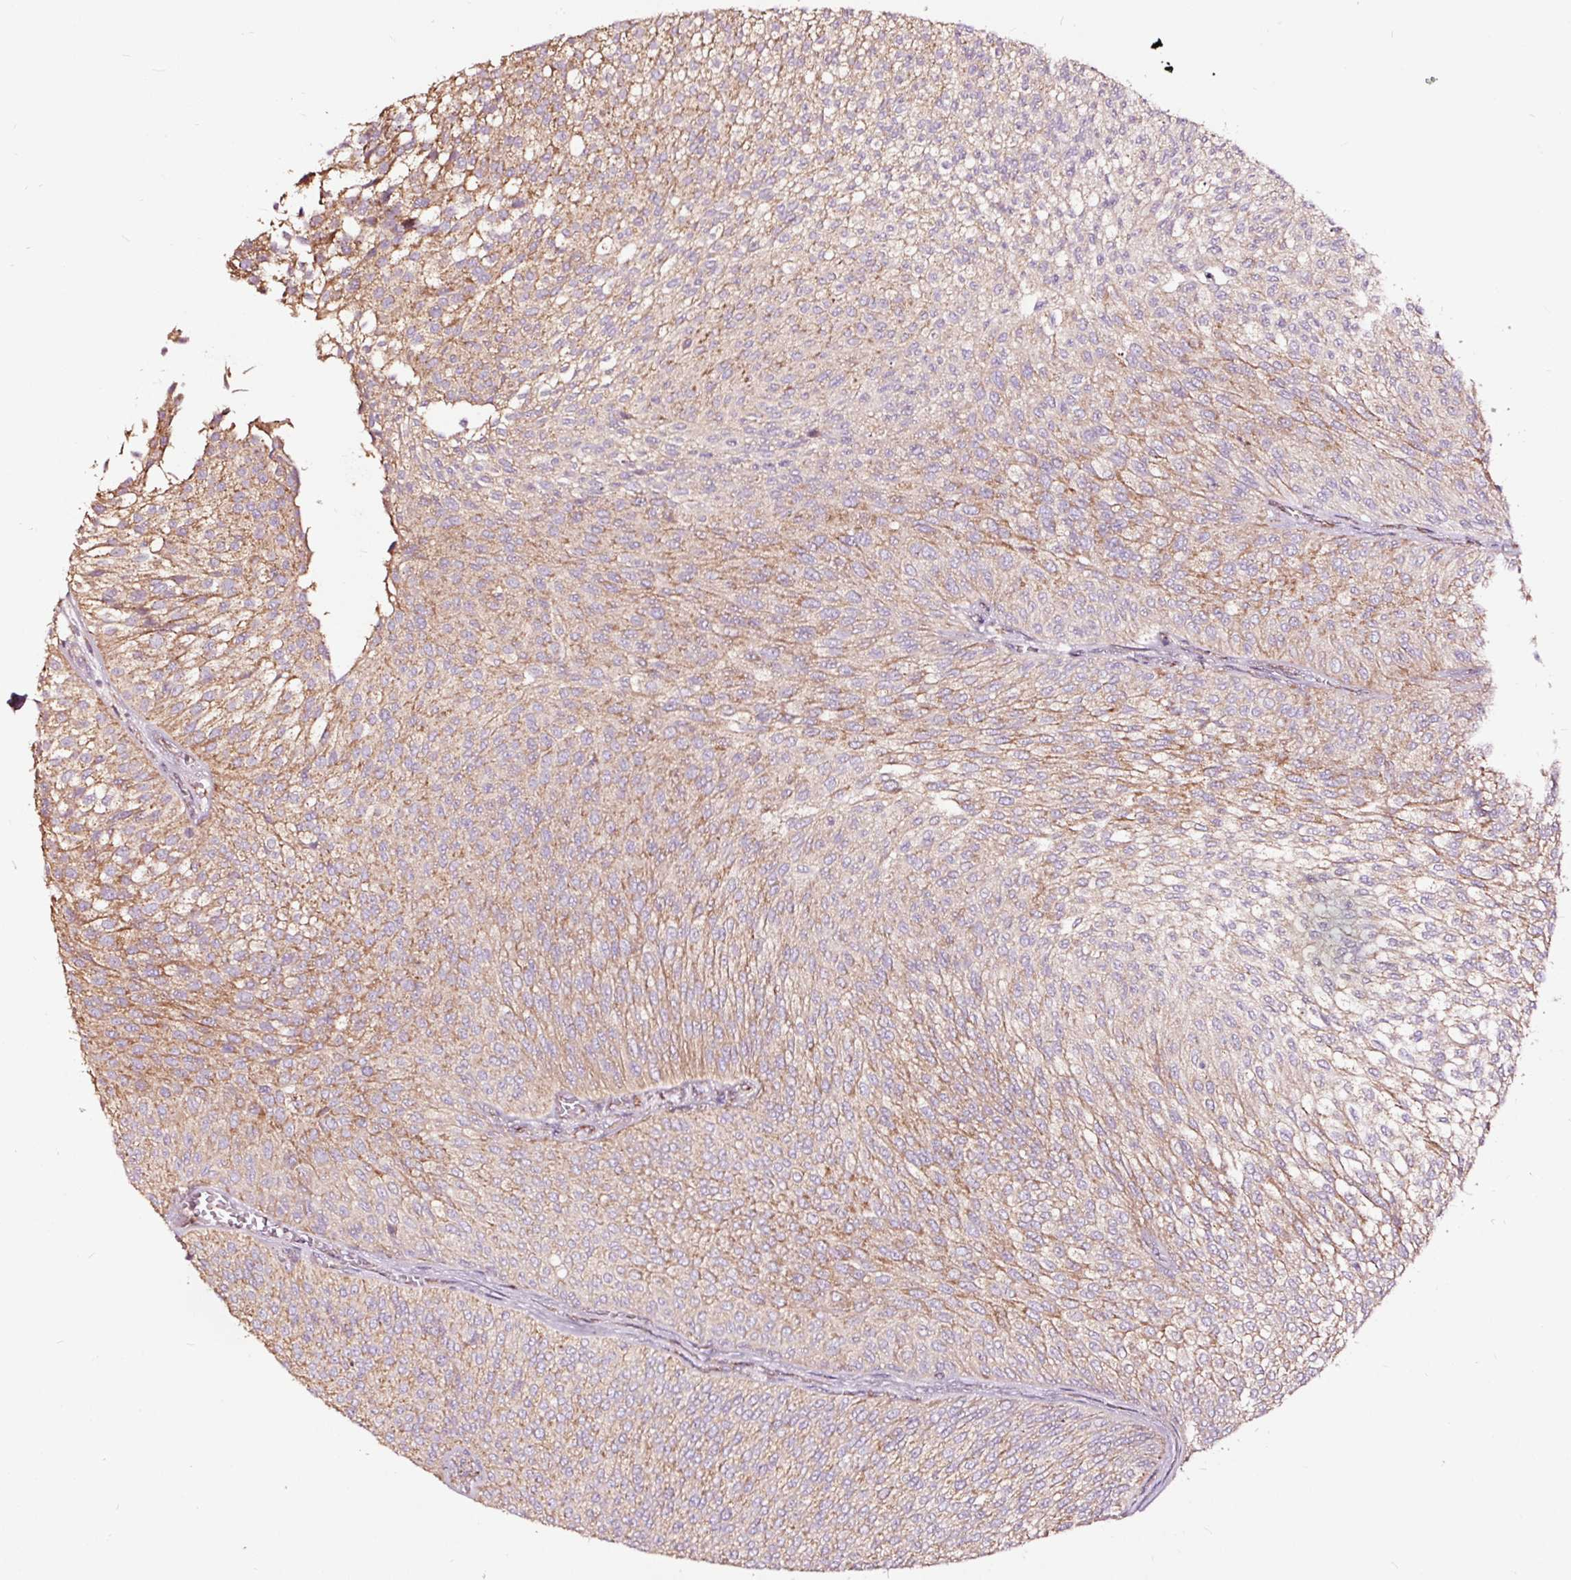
{"staining": {"intensity": "moderate", "quantity": "25%-75%", "location": "cytoplasmic/membranous"}, "tissue": "urothelial cancer", "cell_type": "Tumor cells", "image_type": "cancer", "snomed": [{"axis": "morphology", "description": "Urothelial carcinoma, Low grade"}, {"axis": "topography", "description": "Urinary bladder"}], "caption": "The immunohistochemical stain labels moderate cytoplasmic/membranous staining in tumor cells of urothelial cancer tissue. Nuclei are stained in blue.", "gene": "TPM1", "patient": {"sex": "male", "age": 91}}